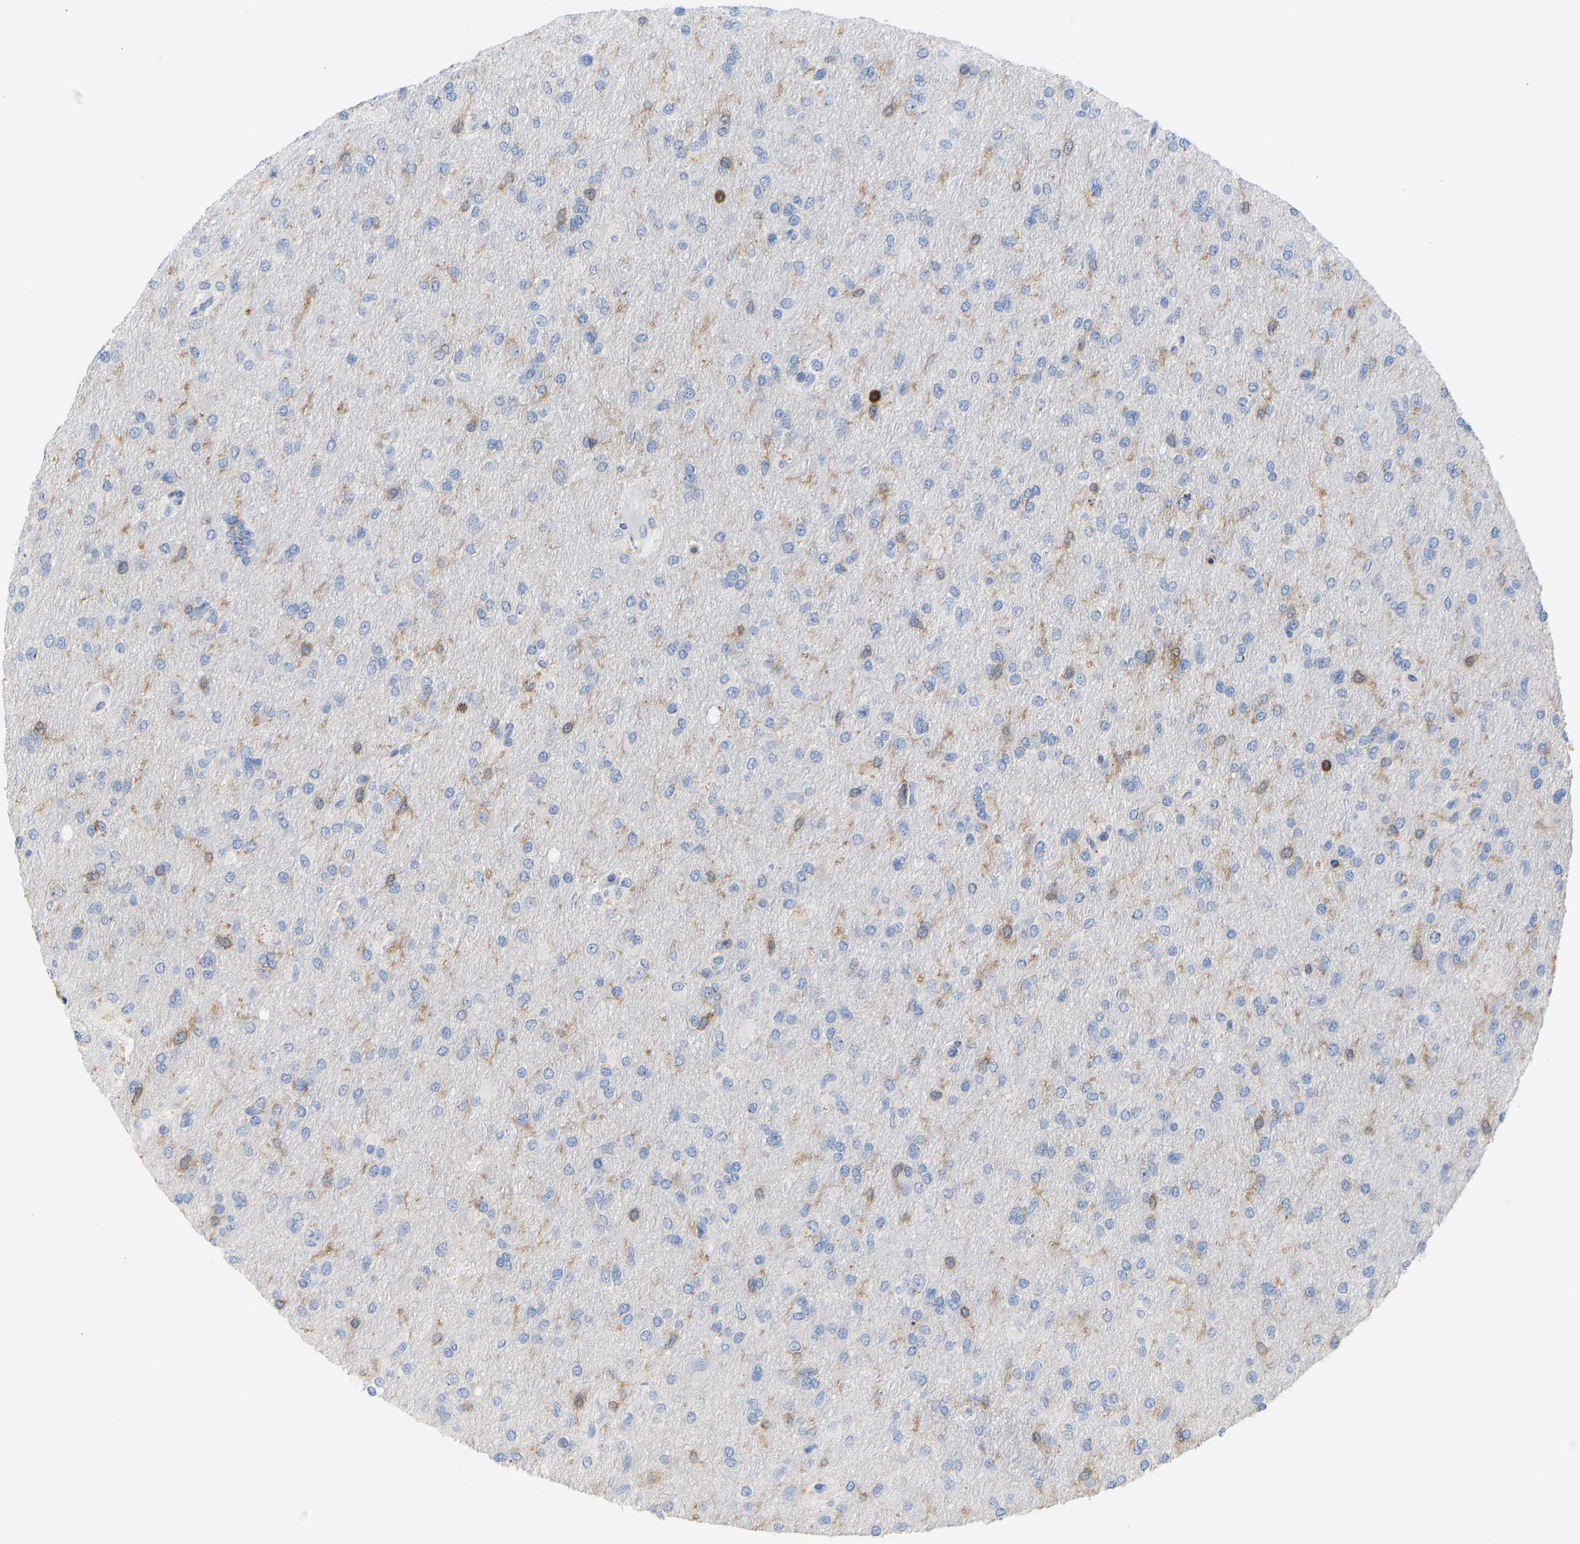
{"staining": {"intensity": "weak", "quantity": "<25%", "location": "cytoplasmic/membranous"}, "tissue": "glioma", "cell_type": "Tumor cells", "image_type": "cancer", "snomed": [{"axis": "morphology", "description": "Glioma, malignant, High grade"}, {"axis": "topography", "description": "Cerebral cortex"}], "caption": "This is an IHC histopathology image of high-grade glioma (malignant). There is no staining in tumor cells.", "gene": "EVL", "patient": {"sex": "female", "age": 36}}